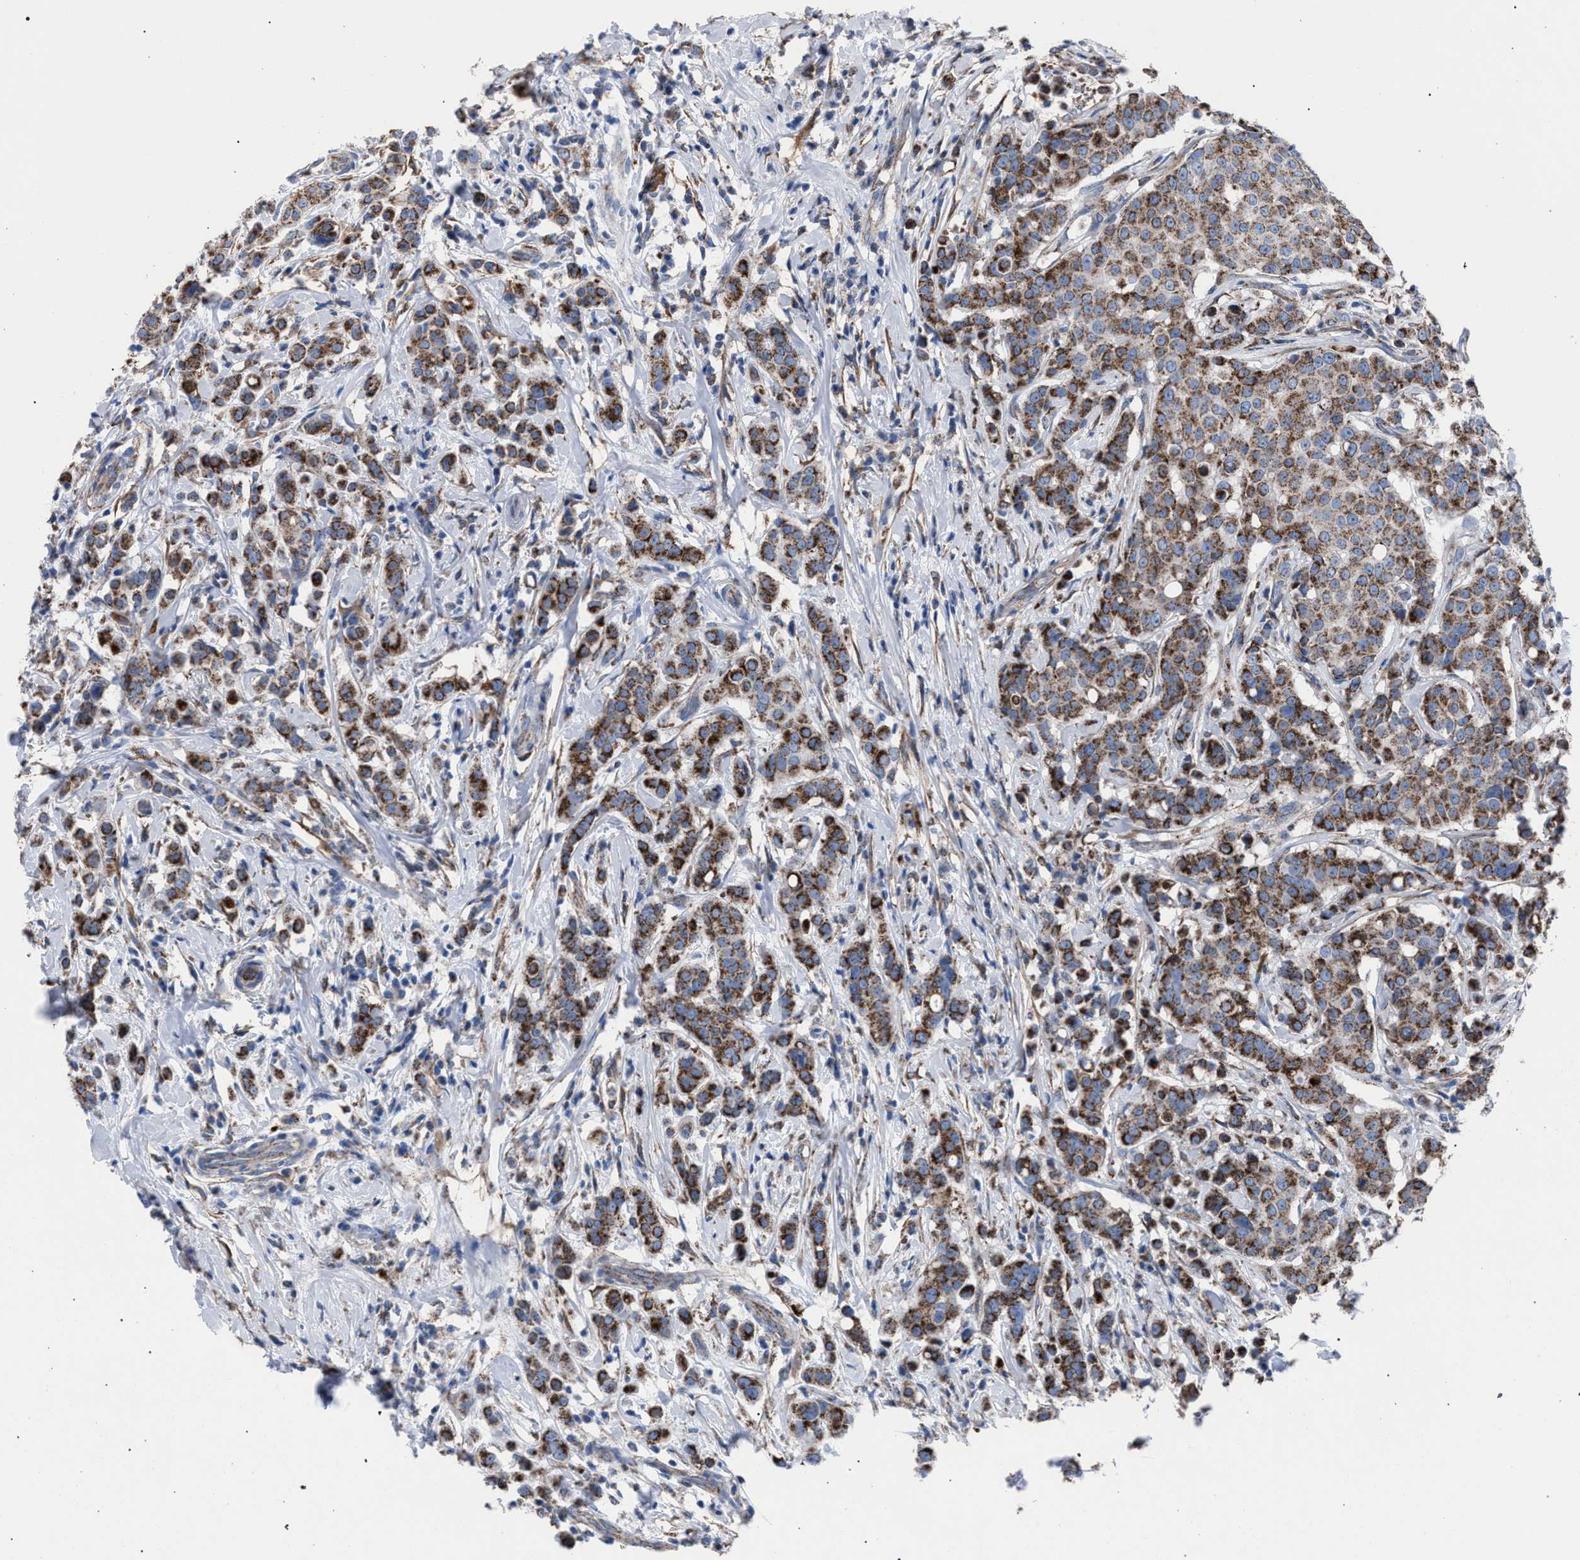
{"staining": {"intensity": "moderate", "quantity": ">75%", "location": "cytoplasmic/membranous"}, "tissue": "breast cancer", "cell_type": "Tumor cells", "image_type": "cancer", "snomed": [{"axis": "morphology", "description": "Duct carcinoma"}, {"axis": "topography", "description": "Breast"}], "caption": "Moderate cytoplasmic/membranous staining for a protein is present in approximately >75% of tumor cells of breast cancer (intraductal carcinoma) using immunohistochemistry.", "gene": "HSD17B4", "patient": {"sex": "female", "age": 27}}